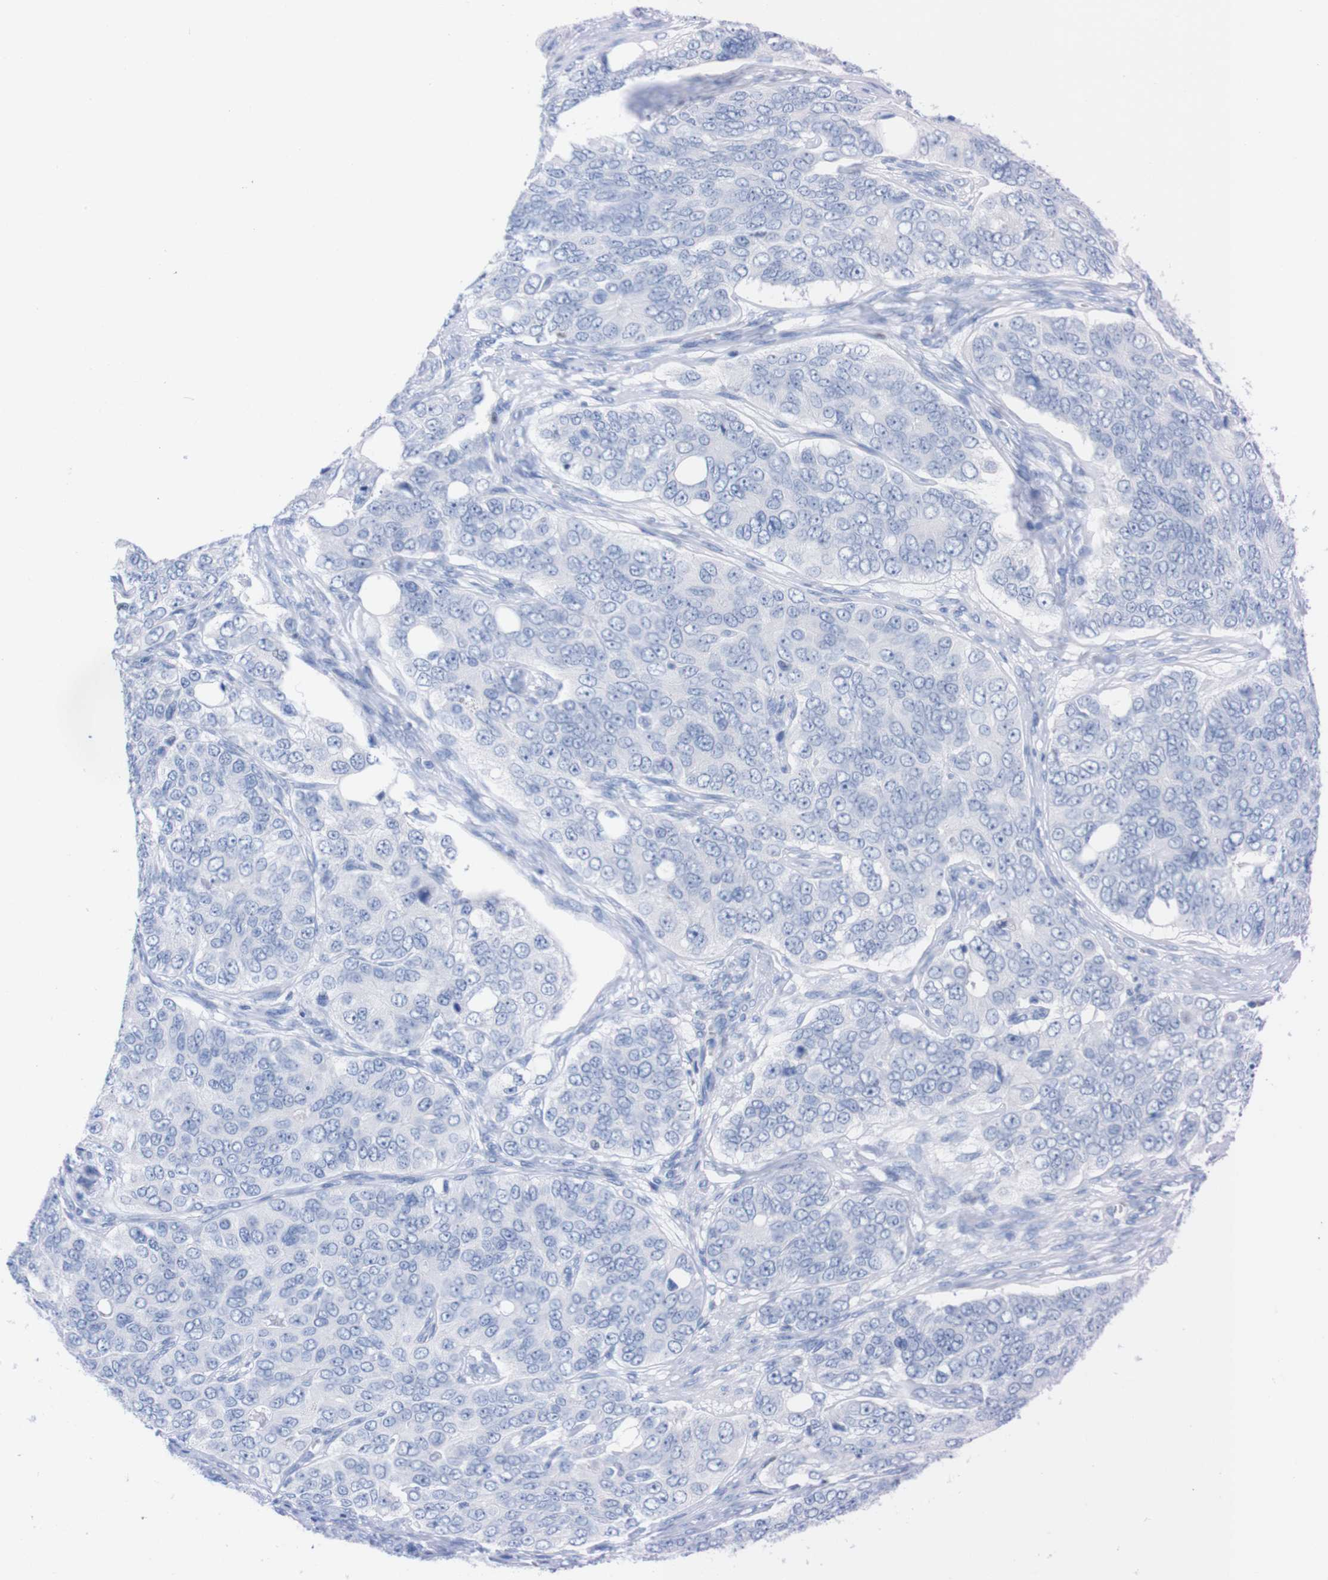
{"staining": {"intensity": "negative", "quantity": "none", "location": "none"}, "tissue": "ovarian cancer", "cell_type": "Tumor cells", "image_type": "cancer", "snomed": [{"axis": "morphology", "description": "Carcinoma, endometroid"}, {"axis": "topography", "description": "Ovary"}], "caption": "The immunohistochemistry micrograph has no significant expression in tumor cells of ovarian cancer (endometroid carcinoma) tissue.", "gene": "P2RY12", "patient": {"sex": "female", "age": 51}}